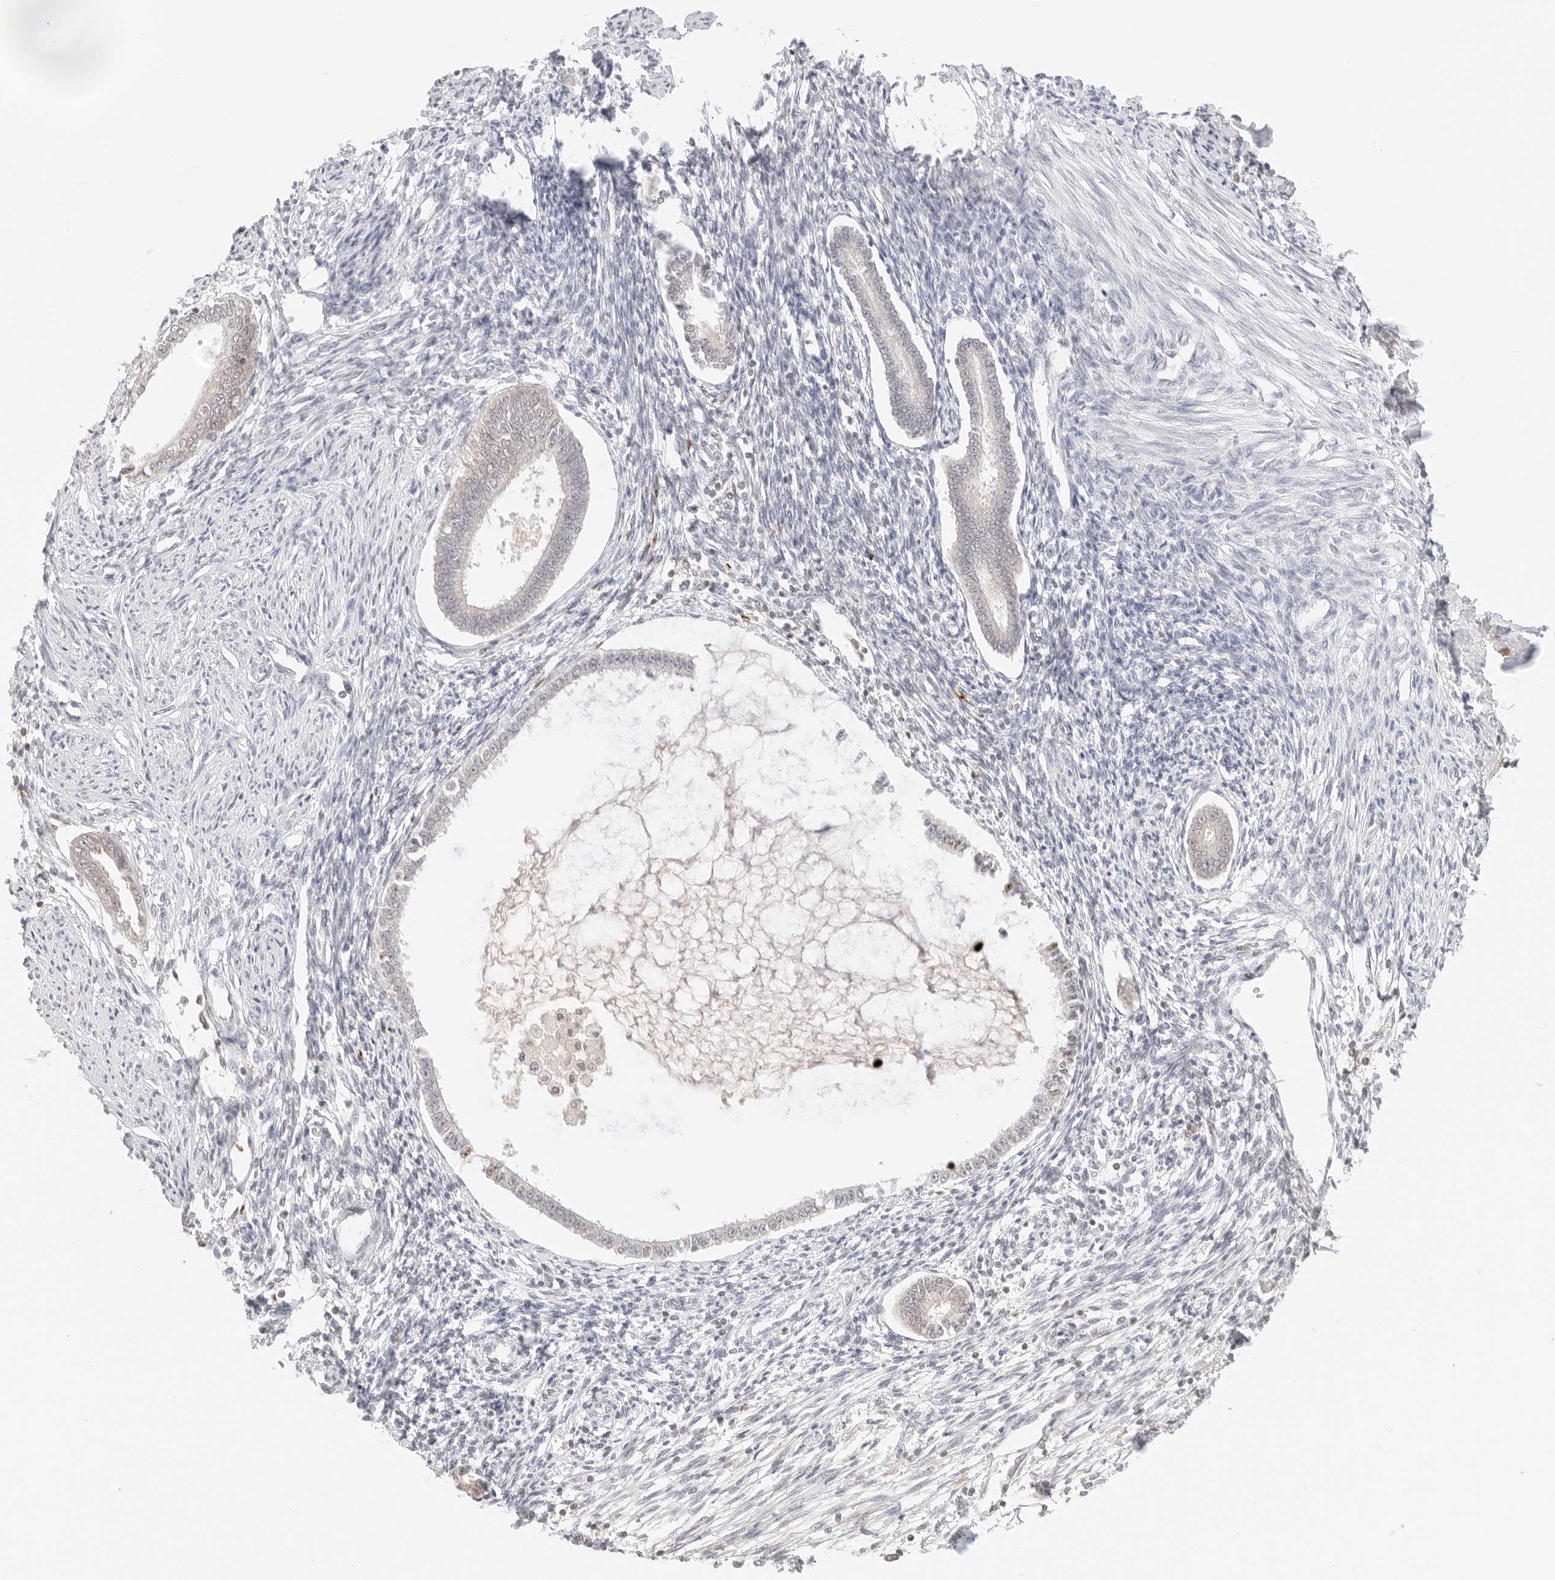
{"staining": {"intensity": "weak", "quantity": "25%-75%", "location": "nuclear"}, "tissue": "endometrium", "cell_type": "Cells in endometrial stroma", "image_type": "normal", "snomed": [{"axis": "morphology", "description": "Normal tissue, NOS"}, {"axis": "topography", "description": "Endometrium"}], "caption": "Protein staining shows weak nuclear staining in approximately 25%-75% of cells in endometrial stroma in benign endometrium.", "gene": "SEPTIN4", "patient": {"sex": "female", "age": 56}}